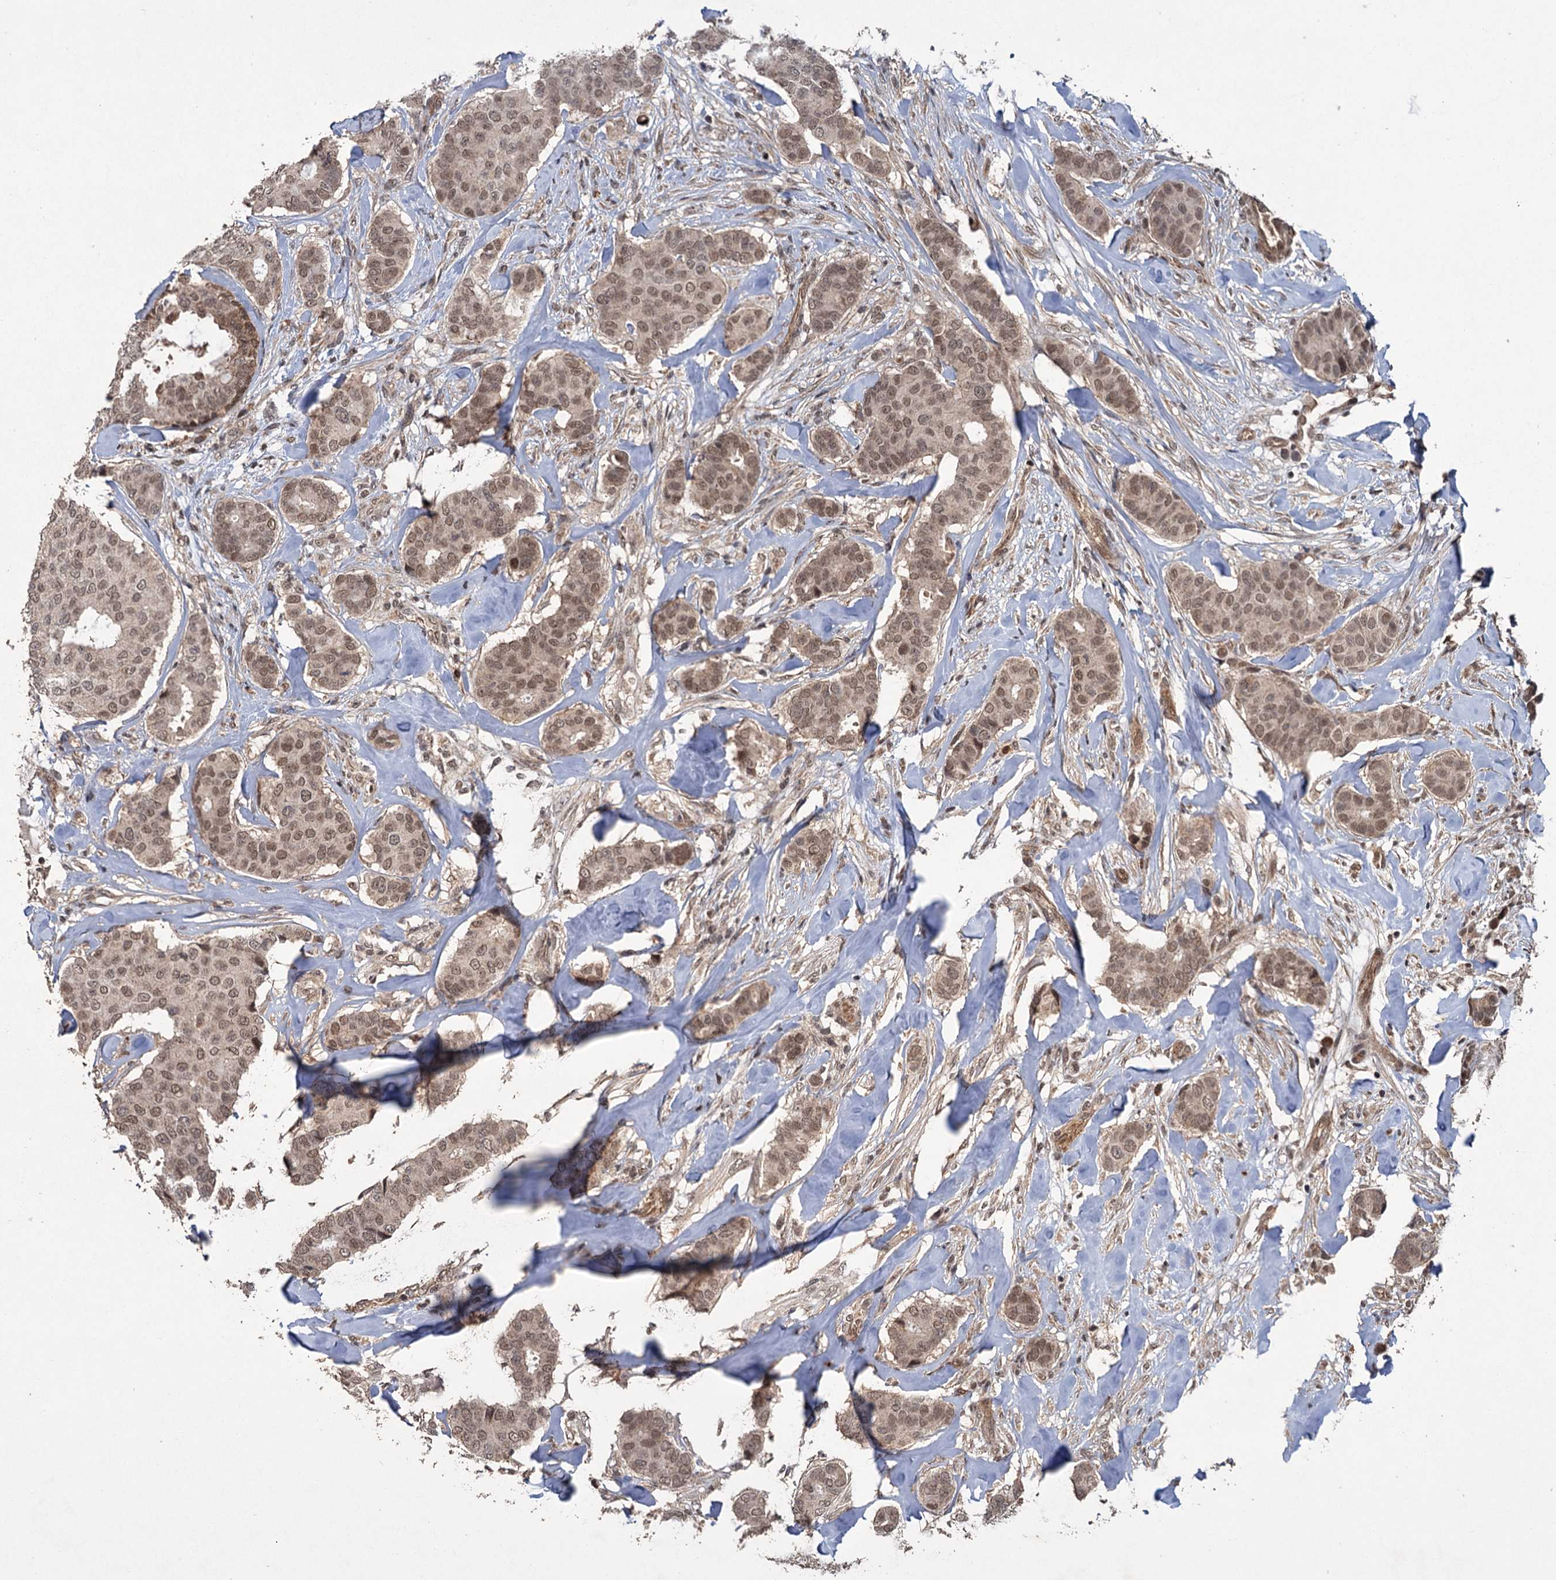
{"staining": {"intensity": "moderate", "quantity": ">75%", "location": "nuclear"}, "tissue": "breast cancer", "cell_type": "Tumor cells", "image_type": "cancer", "snomed": [{"axis": "morphology", "description": "Duct carcinoma"}, {"axis": "topography", "description": "Breast"}], "caption": "A brown stain labels moderate nuclear expression of a protein in breast cancer tumor cells.", "gene": "KANSL2", "patient": {"sex": "female", "age": 75}}